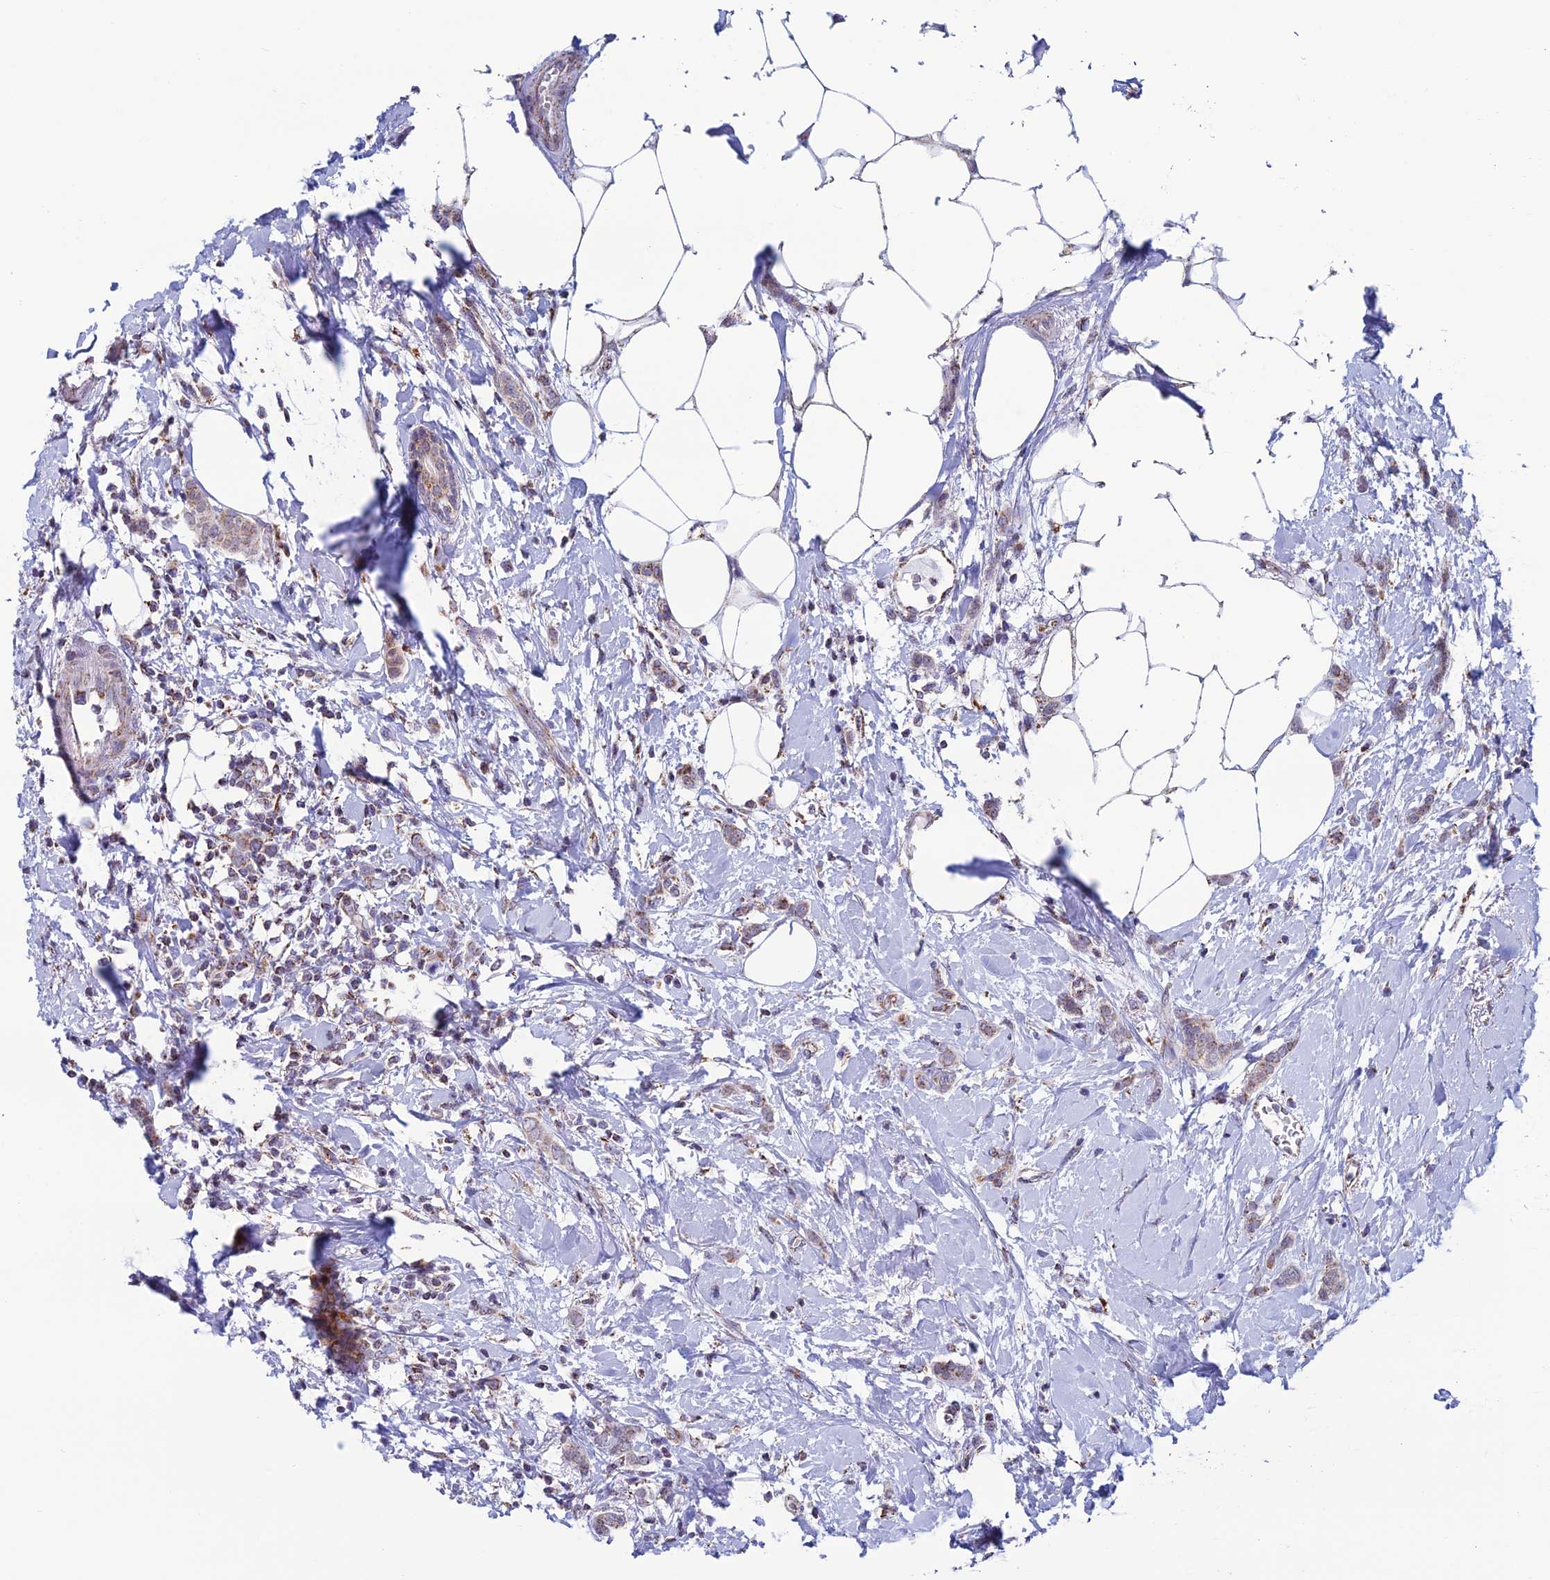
{"staining": {"intensity": "moderate", "quantity": ">75%", "location": "cytoplasmic/membranous"}, "tissue": "breast cancer", "cell_type": "Tumor cells", "image_type": "cancer", "snomed": [{"axis": "morphology", "description": "Duct carcinoma"}, {"axis": "topography", "description": "Breast"}], "caption": "A brown stain highlights moderate cytoplasmic/membranous staining of a protein in breast cancer (intraductal carcinoma) tumor cells.", "gene": "ZNG1B", "patient": {"sex": "female", "age": 72}}